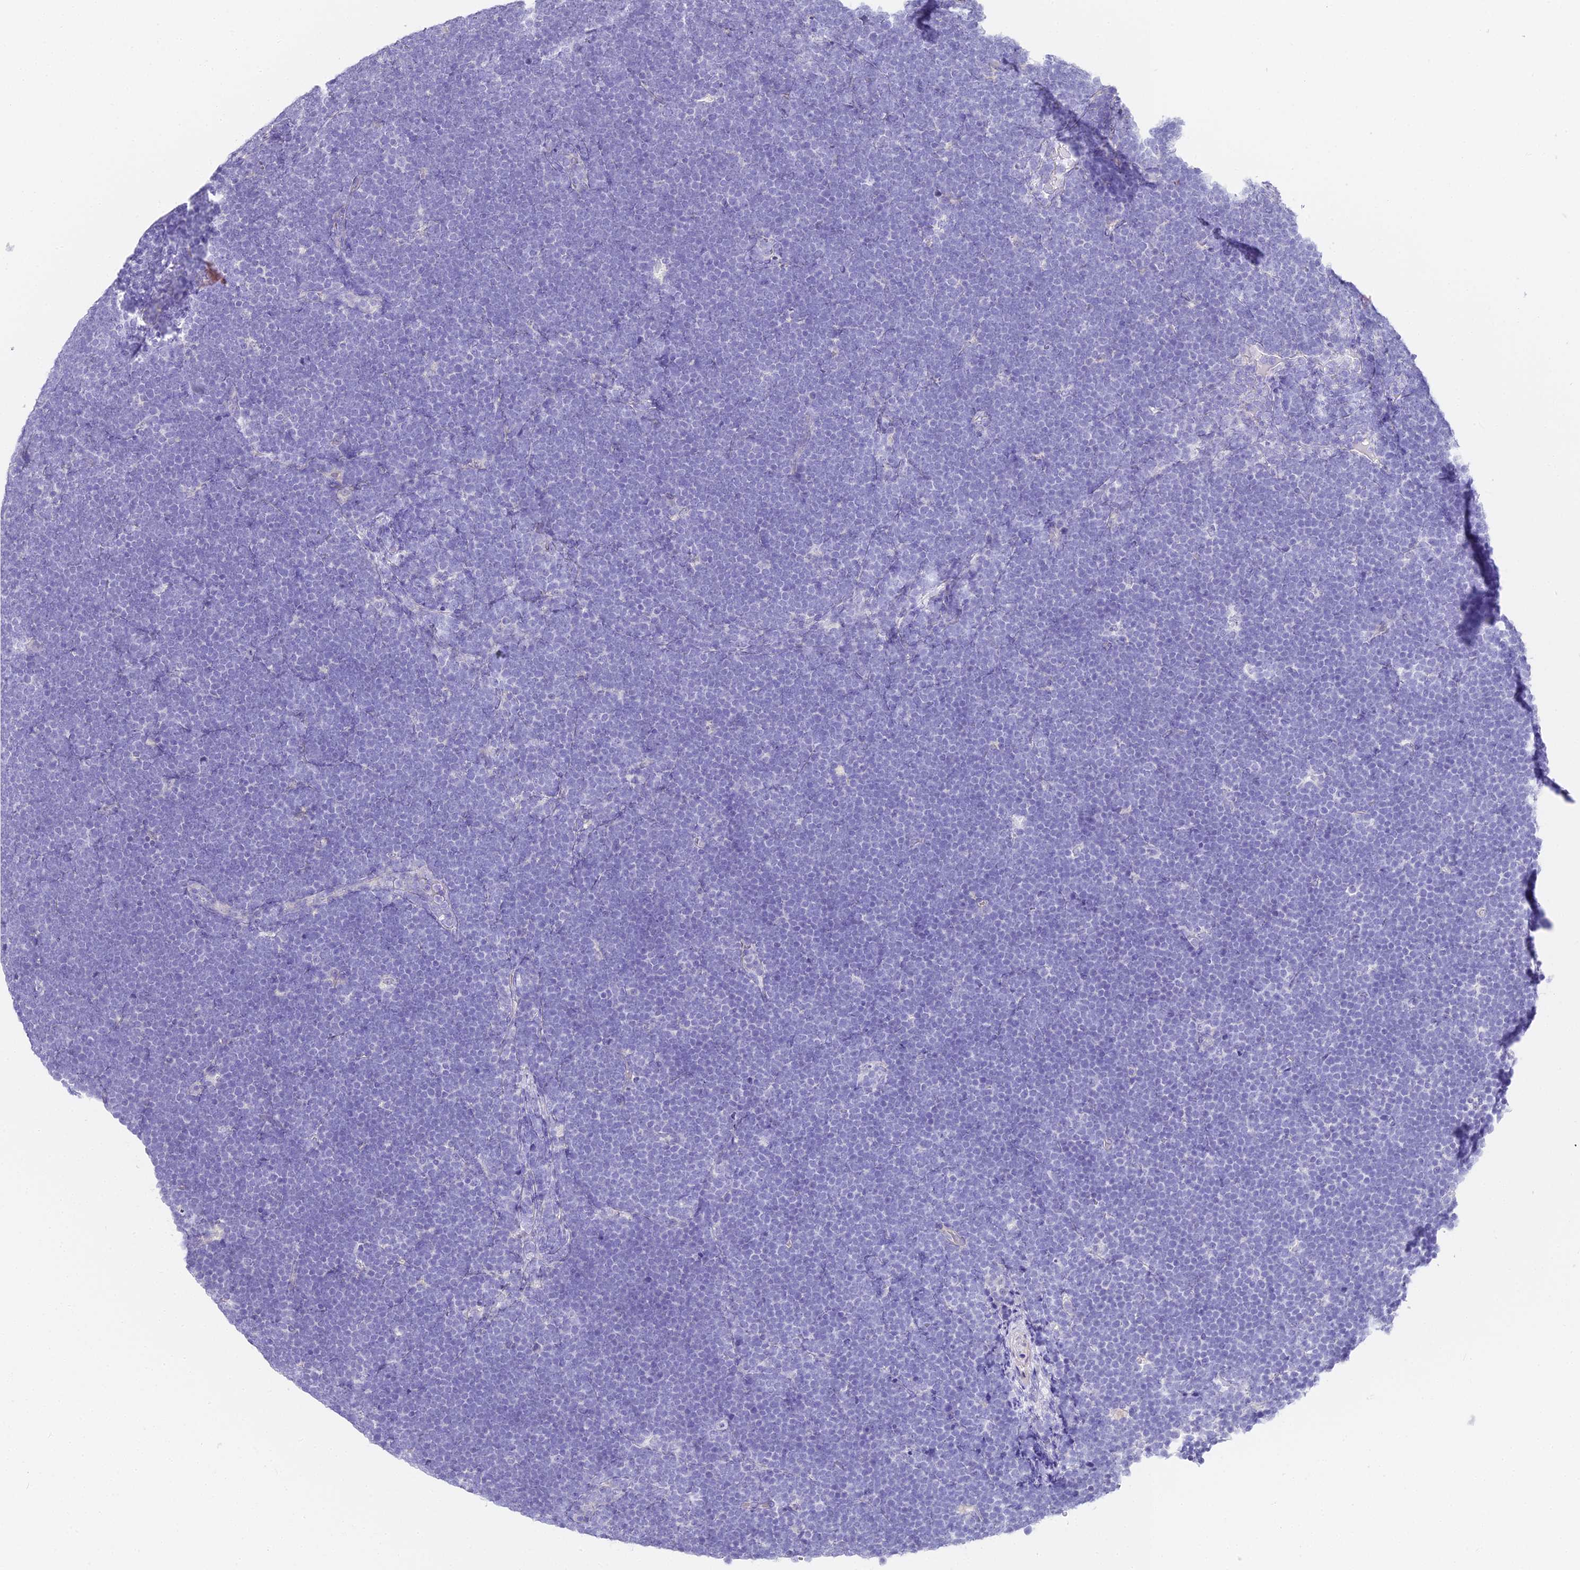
{"staining": {"intensity": "negative", "quantity": "none", "location": "none"}, "tissue": "lymphoma", "cell_type": "Tumor cells", "image_type": "cancer", "snomed": [{"axis": "morphology", "description": "Malignant lymphoma, non-Hodgkin's type, High grade"}, {"axis": "topography", "description": "Lymph node"}], "caption": "Histopathology image shows no significant protein positivity in tumor cells of lymphoma. (Immunohistochemistry (ihc), brightfield microscopy, high magnification).", "gene": "ABHD14A-ACY1", "patient": {"sex": "male", "age": 13}}